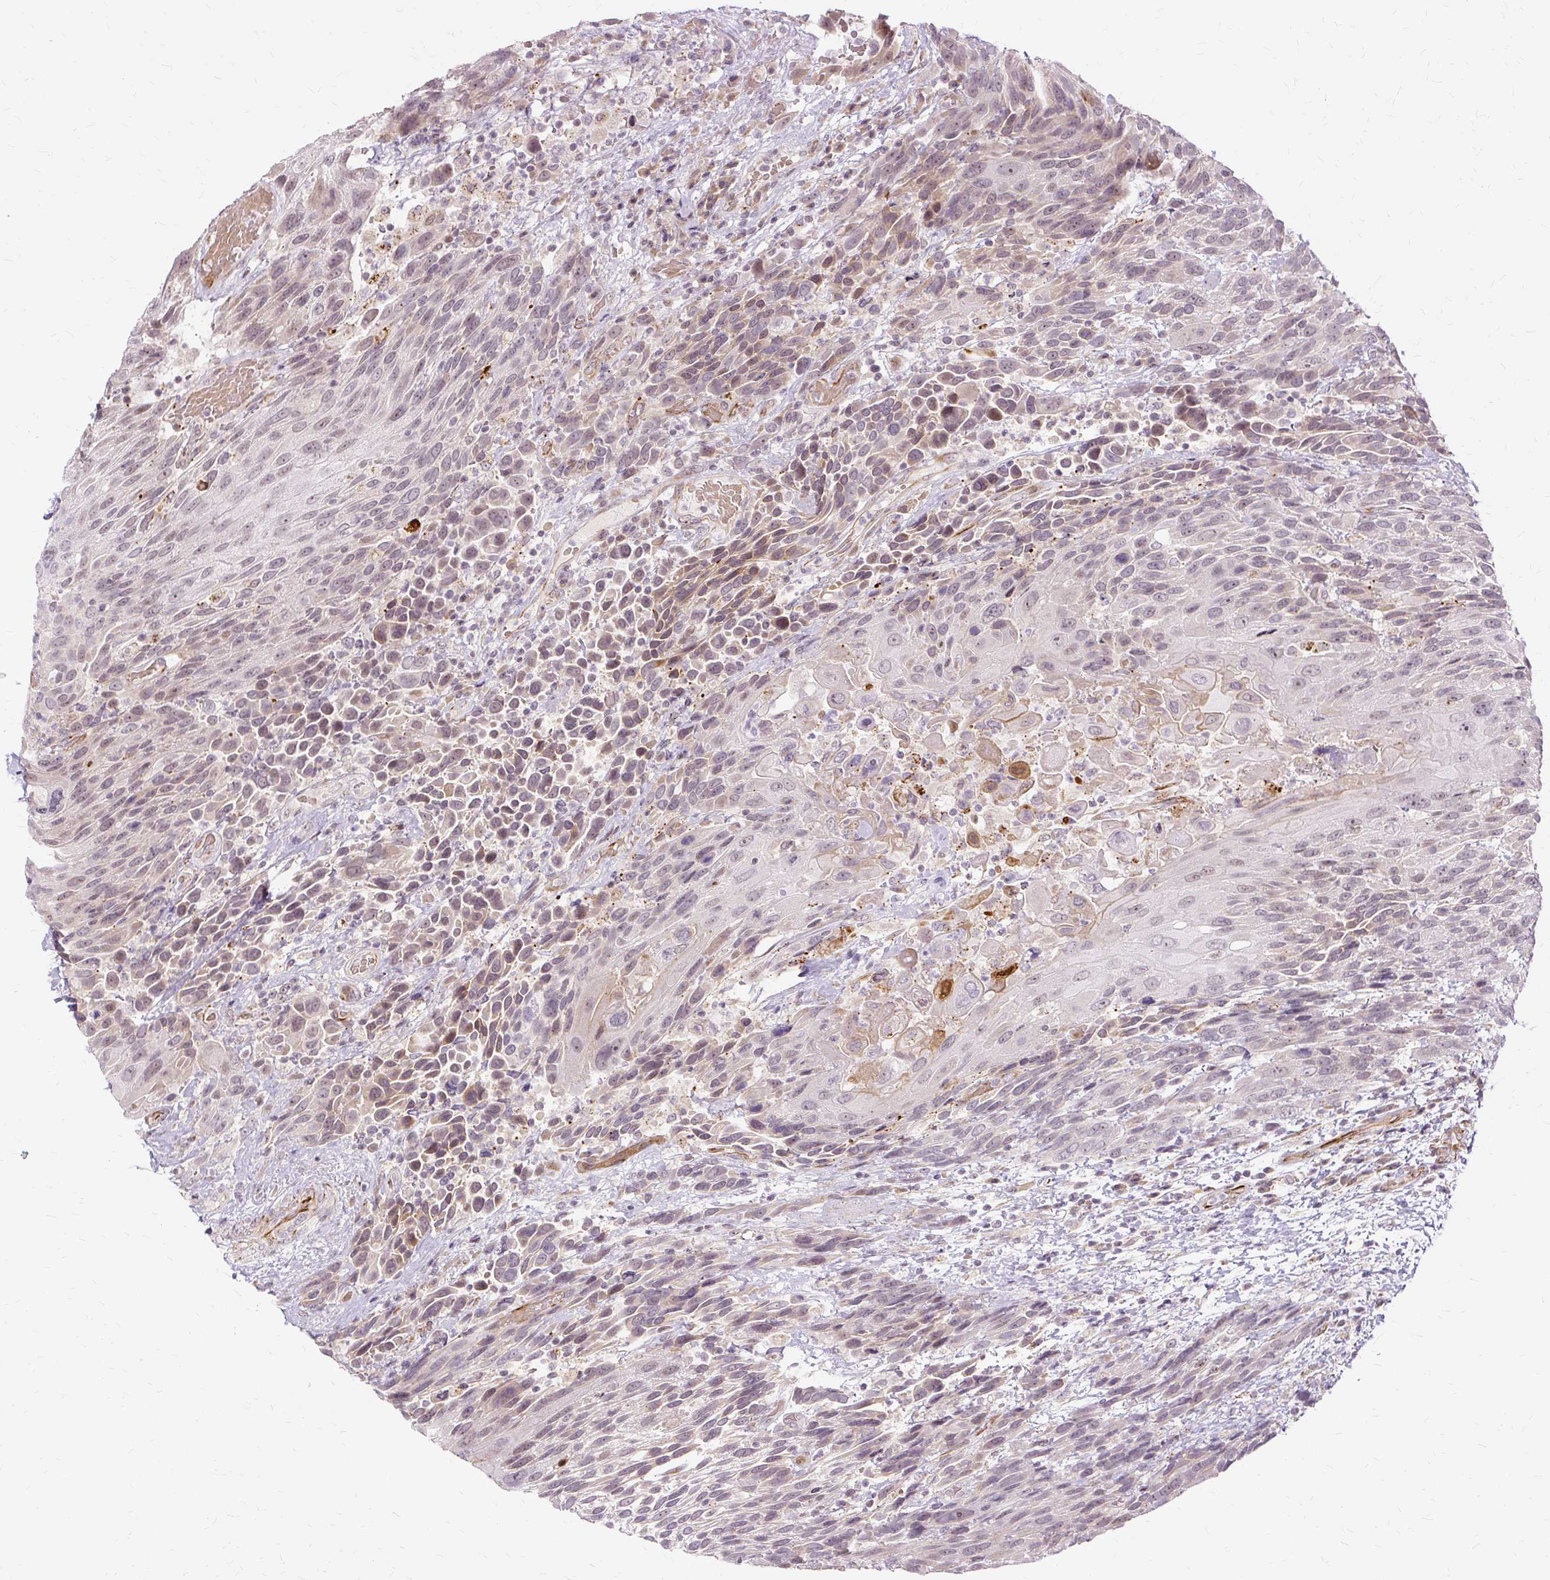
{"staining": {"intensity": "moderate", "quantity": "25%-75%", "location": "cytoplasmic/membranous,nuclear"}, "tissue": "urothelial cancer", "cell_type": "Tumor cells", "image_type": "cancer", "snomed": [{"axis": "morphology", "description": "Urothelial carcinoma, High grade"}, {"axis": "topography", "description": "Urinary bladder"}], "caption": "Tumor cells exhibit medium levels of moderate cytoplasmic/membranous and nuclear expression in about 25%-75% of cells in human urothelial cancer. The staining was performed using DAB (3,3'-diaminobenzidine), with brown indicating positive protein expression. Nuclei are stained blue with hematoxylin.", "gene": "MMACHC", "patient": {"sex": "female", "age": 70}}